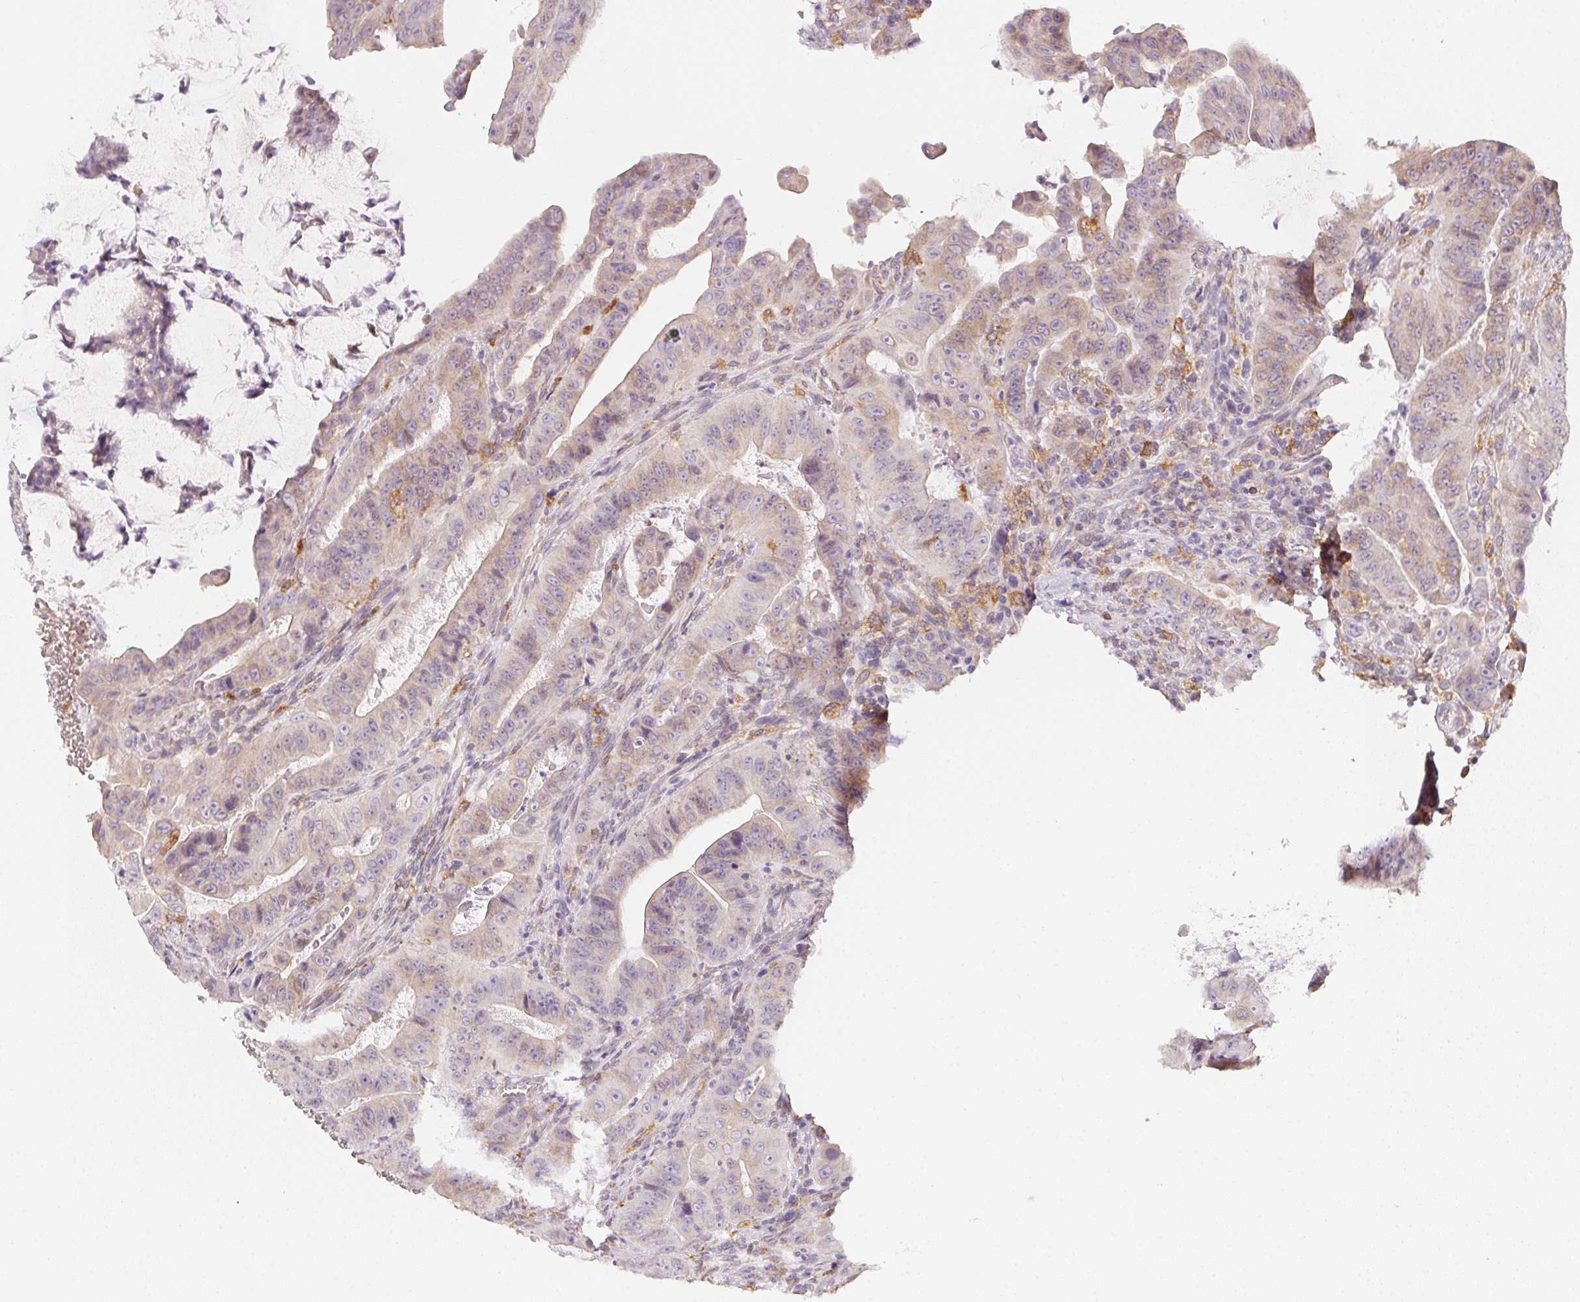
{"staining": {"intensity": "weak", "quantity": "25%-75%", "location": "cytoplasmic/membranous"}, "tissue": "colorectal cancer", "cell_type": "Tumor cells", "image_type": "cancer", "snomed": [{"axis": "morphology", "description": "Adenocarcinoma, NOS"}, {"axis": "topography", "description": "Colon"}], "caption": "High-magnification brightfield microscopy of colorectal cancer stained with DAB (brown) and counterstained with hematoxylin (blue). tumor cells exhibit weak cytoplasmic/membranous positivity is seen in about25%-75% of cells. (IHC, brightfield microscopy, high magnification).", "gene": "SOAT1", "patient": {"sex": "male", "age": 33}}